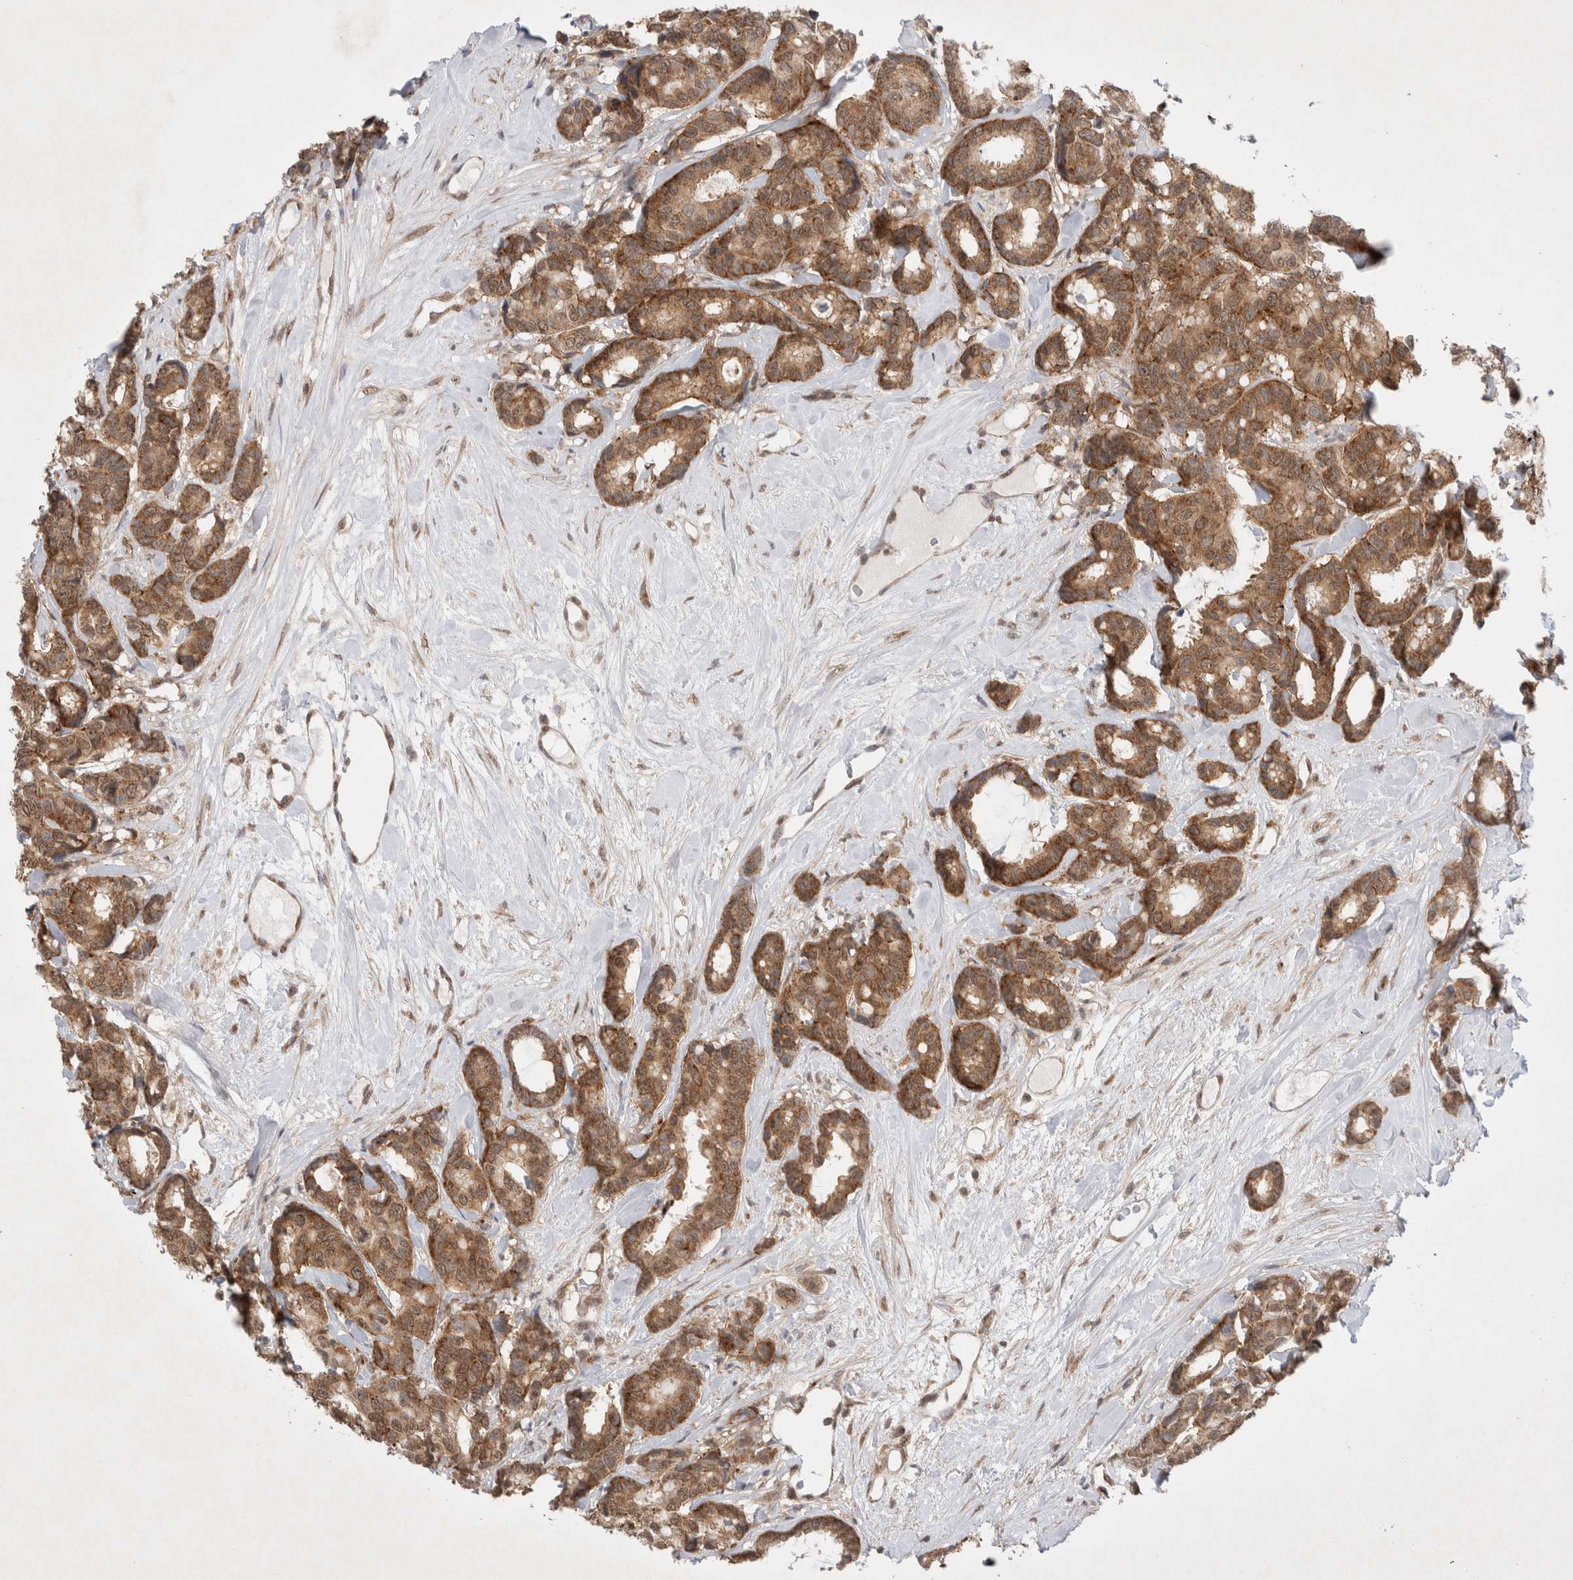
{"staining": {"intensity": "moderate", "quantity": ">75%", "location": "cytoplasmic/membranous"}, "tissue": "breast cancer", "cell_type": "Tumor cells", "image_type": "cancer", "snomed": [{"axis": "morphology", "description": "Duct carcinoma"}, {"axis": "topography", "description": "Breast"}], "caption": "Immunohistochemical staining of human breast cancer (infiltrating ductal carcinoma) displays medium levels of moderate cytoplasmic/membranous protein staining in about >75% of tumor cells.", "gene": "WIPF2", "patient": {"sex": "female", "age": 87}}